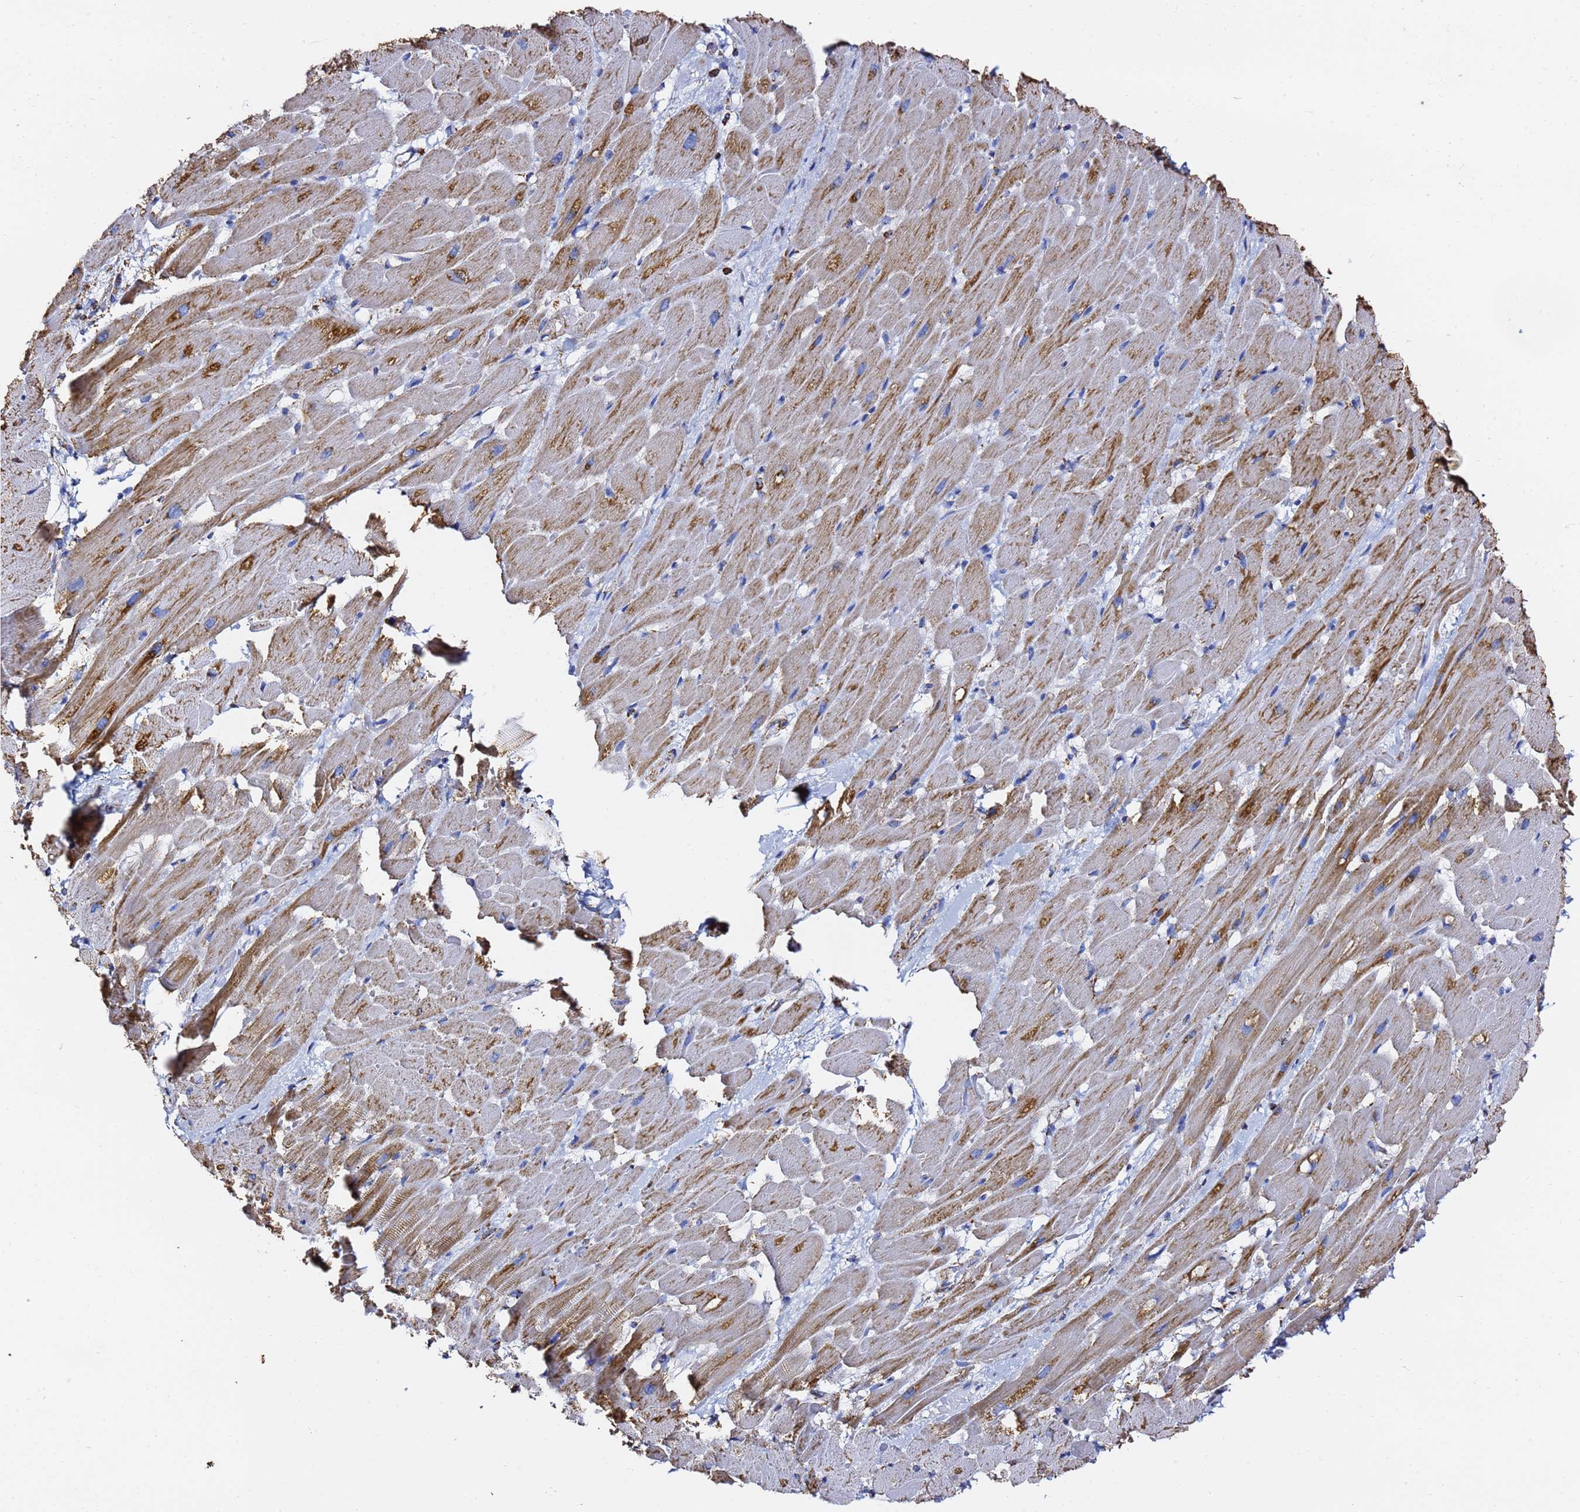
{"staining": {"intensity": "moderate", "quantity": "25%-75%", "location": "cytoplasmic/membranous"}, "tissue": "heart muscle", "cell_type": "Cardiomyocytes", "image_type": "normal", "snomed": [{"axis": "morphology", "description": "Normal tissue, NOS"}, {"axis": "topography", "description": "Heart"}], "caption": "The immunohistochemical stain shows moderate cytoplasmic/membranous staining in cardiomyocytes of benign heart muscle. (DAB (3,3'-diaminobenzidine) IHC, brown staining for protein, blue staining for nuclei).", "gene": "PHB2", "patient": {"sex": "male", "age": 37}}